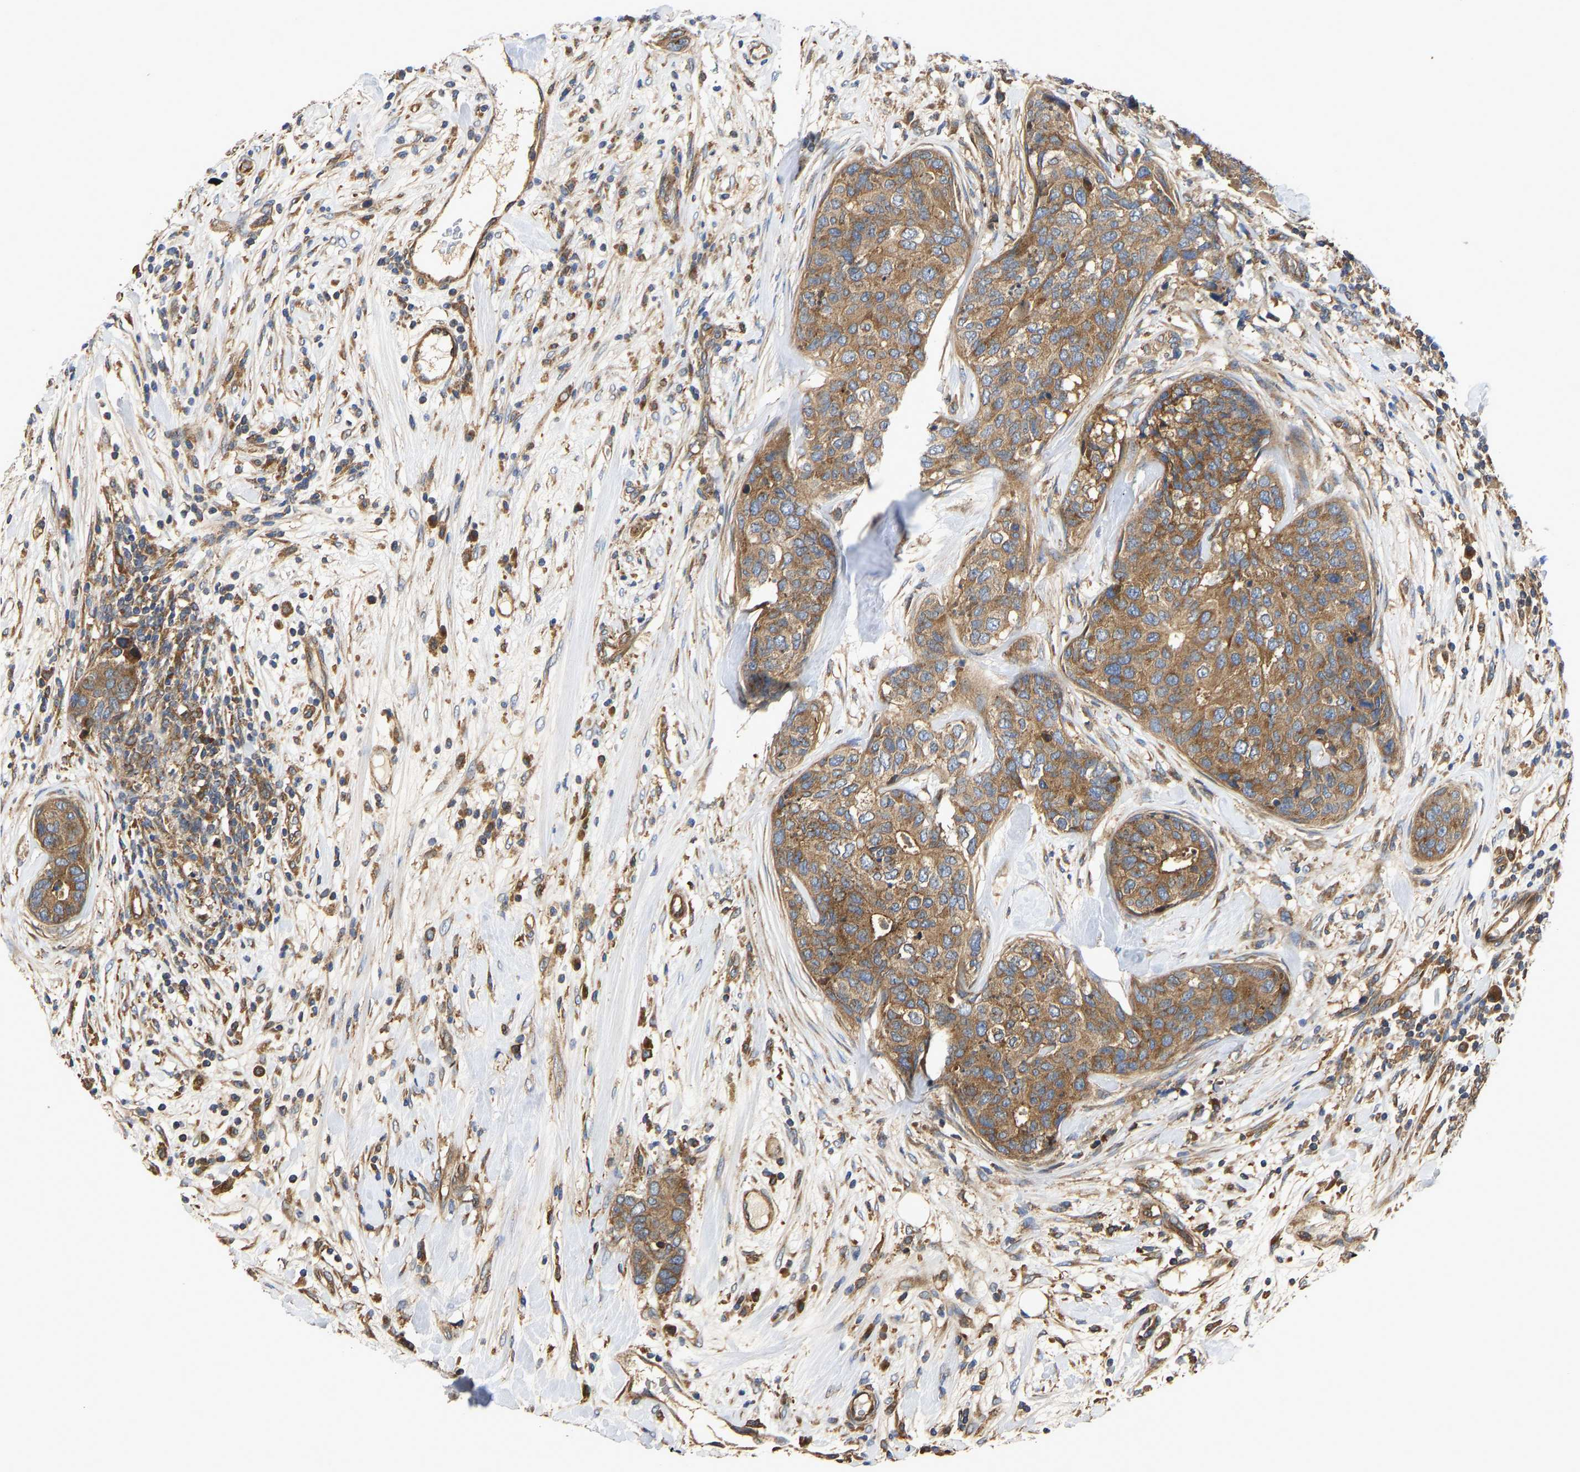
{"staining": {"intensity": "moderate", "quantity": ">75%", "location": "cytoplasmic/membranous"}, "tissue": "breast cancer", "cell_type": "Tumor cells", "image_type": "cancer", "snomed": [{"axis": "morphology", "description": "Lobular carcinoma"}, {"axis": "topography", "description": "Breast"}], "caption": "Immunohistochemical staining of human breast cancer (lobular carcinoma) exhibits moderate cytoplasmic/membranous protein expression in approximately >75% of tumor cells.", "gene": "FLNB", "patient": {"sex": "female", "age": 59}}